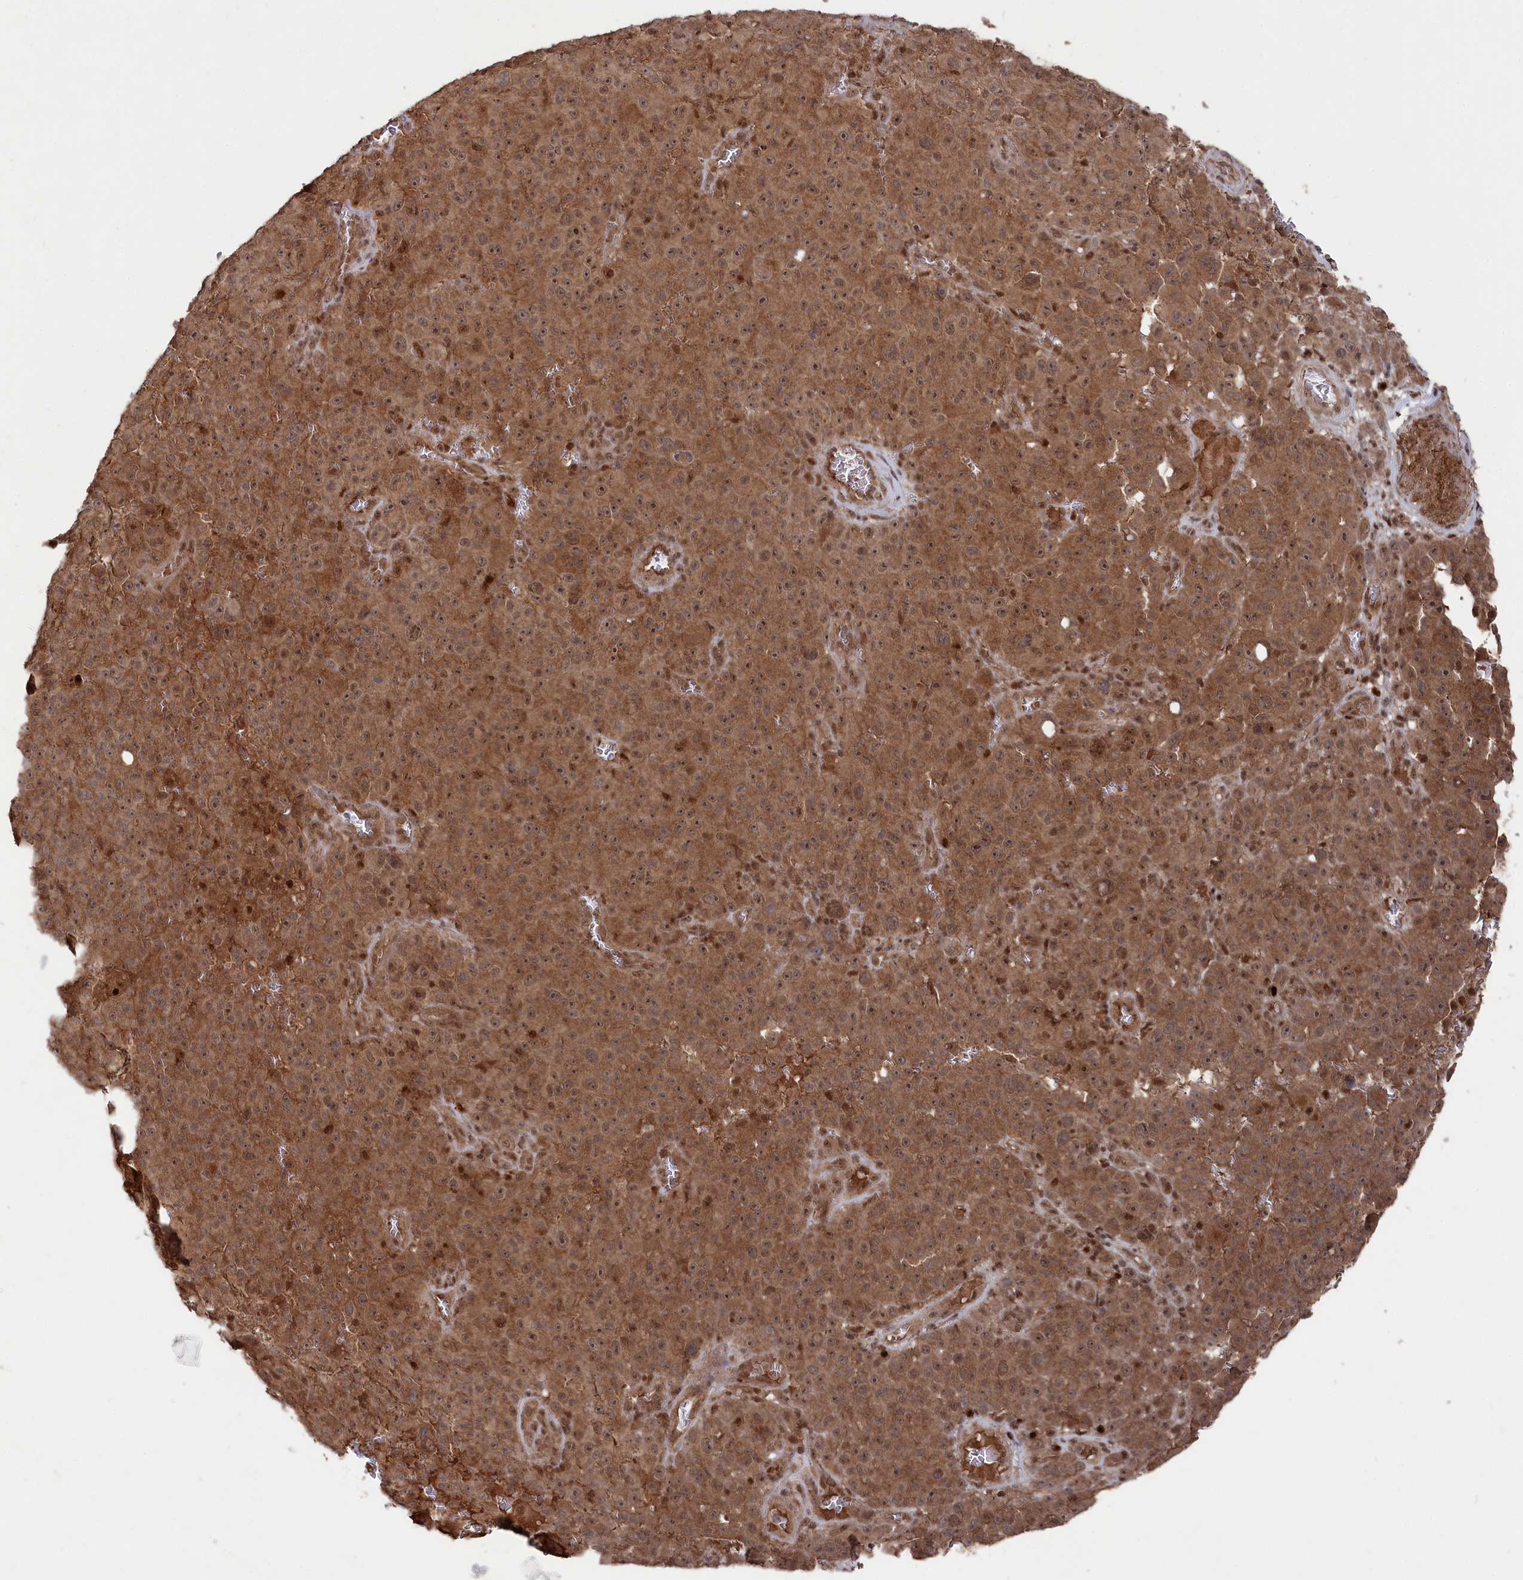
{"staining": {"intensity": "moderate", "quantity": ">75%", "location": "cytoplasmic/membranous"}, "tissue": "melanoma", "cell_type": "Tumor cells", "image_type": "cancer", "snomed": [{"axis": "morphology", "description": "Malignant melanoma, NOS"}, {"axis": "topography", "description": "Skin"}], "caption": "IHC of human malignant melanoma reveals medium levels of moderate cytoplasmic/membranous positivity in about >75% of tumor cells.", "gene": "BORCS7", "patient": {"sex": "female", "age": 82}}